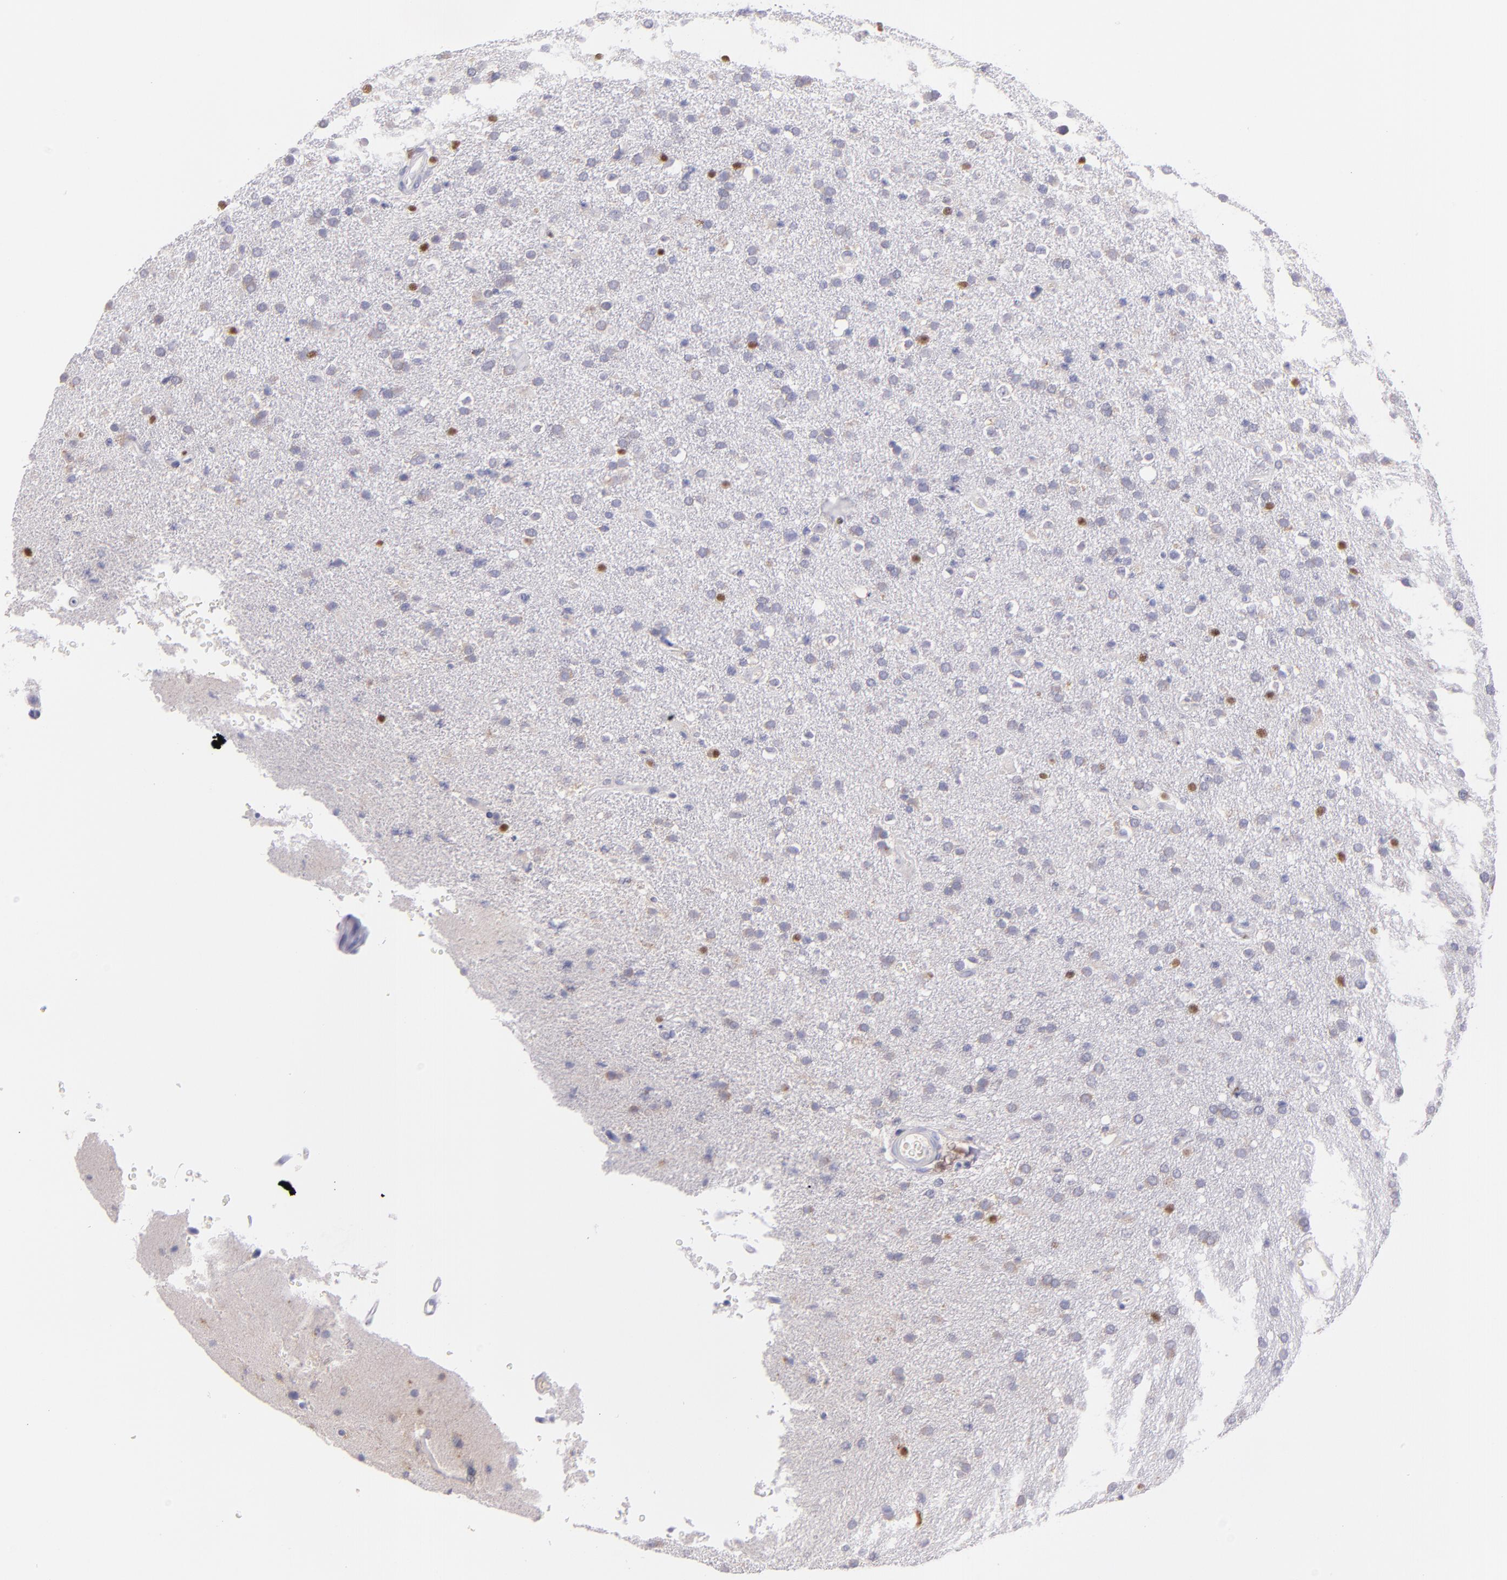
{"staining": {"intensity": "weak", "quantity": "<25%", "location": "cytoplasmic/membranous"}, "tissue": "glioma", "cell_type": "Tumor cells", "image_type": "cancer", "snomed": [{"axis": "morphology", "description": "Glioma, malignant, High grade"}, {"axis": "topography", "description": "Brain"}], "caption": "The immunohistochemistry (IHC) micrograph has no significant staining in tumor cells of high-grade glioma (malignant) tissue. (DAB IHC, high magnification).", "gene": "IRF8", "patient": {"sex": "male", "age": 33}}